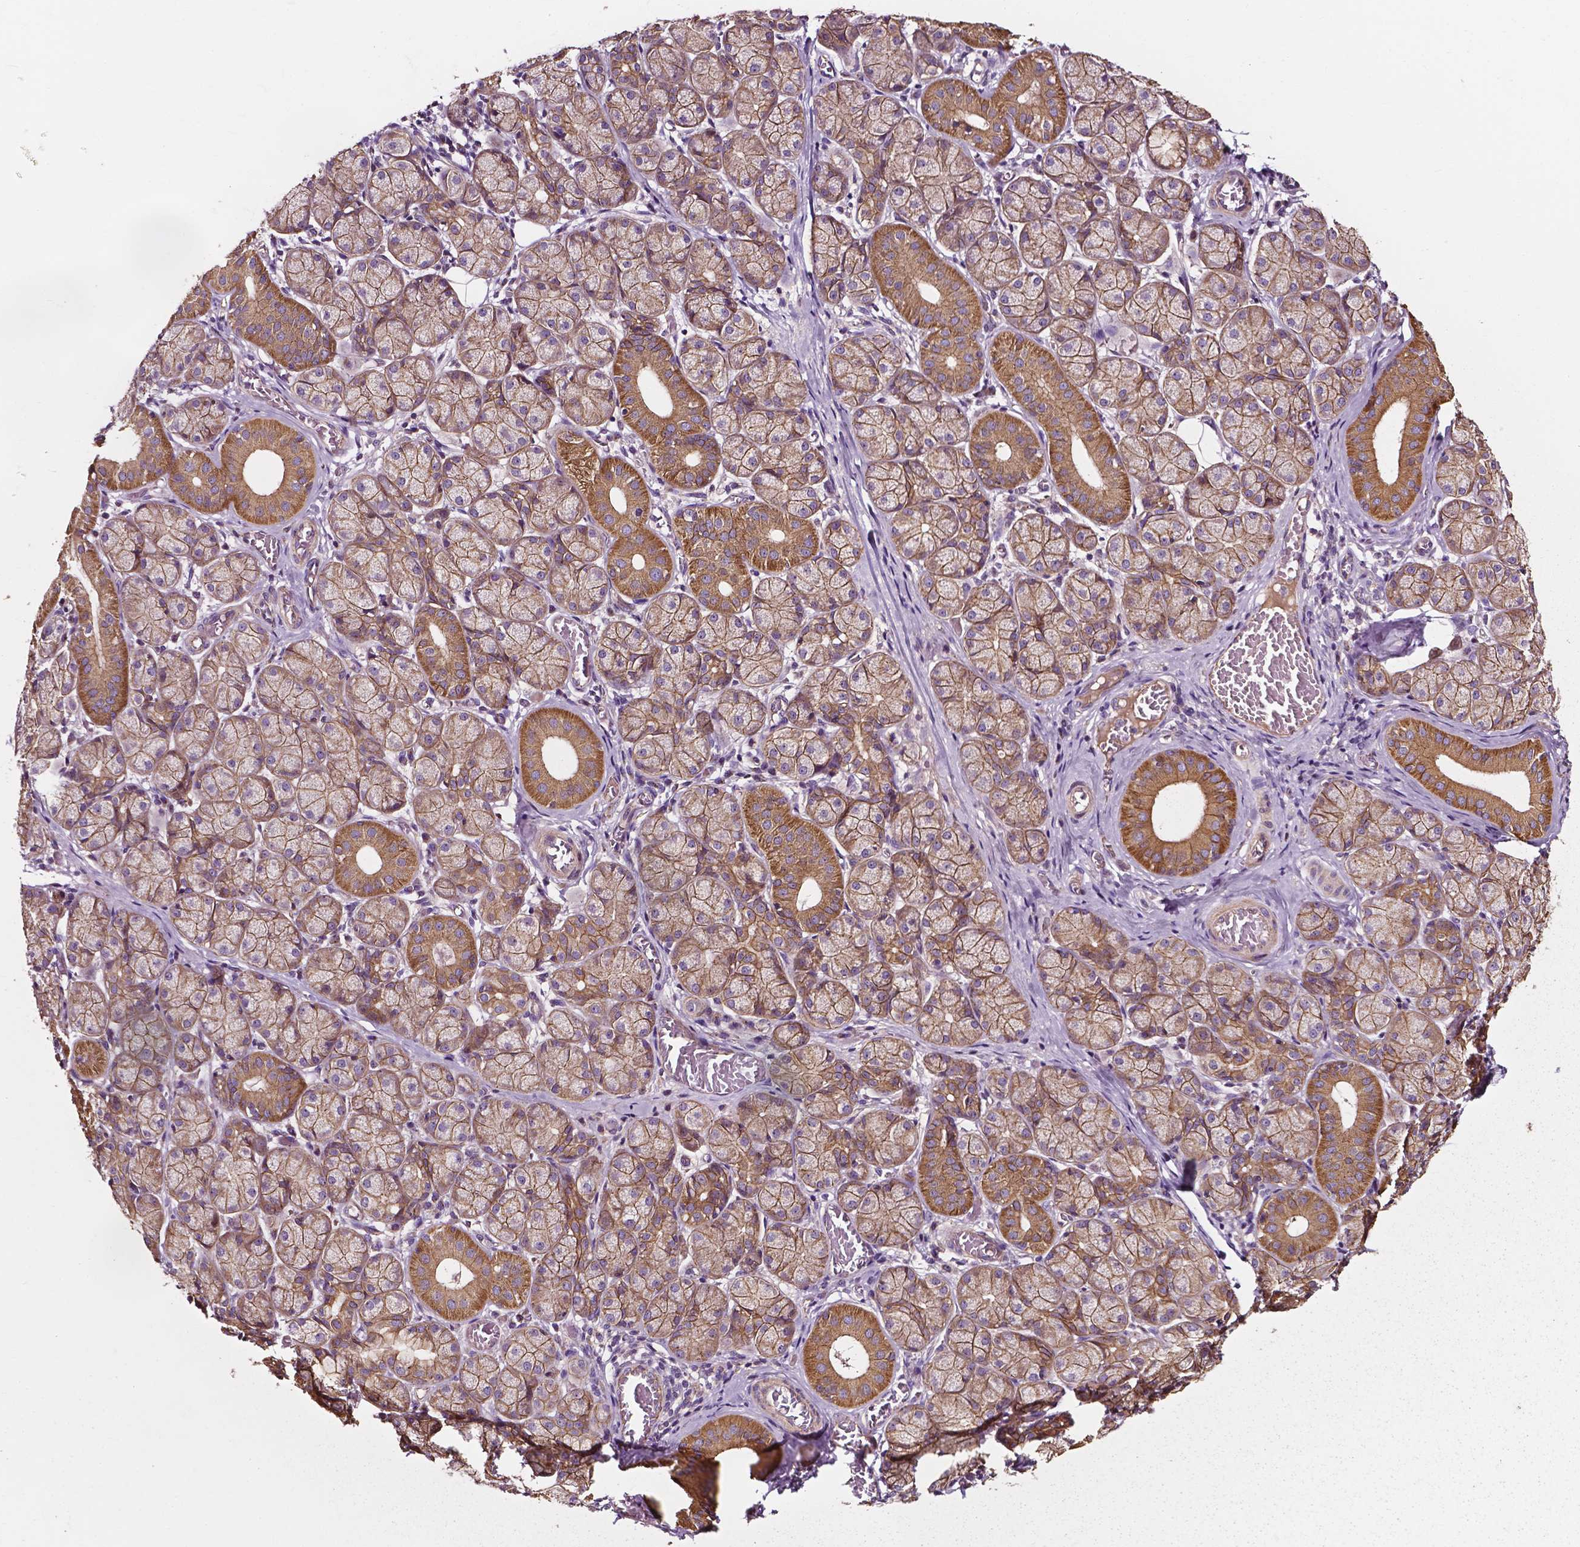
{"staining": {"intensity": "moderate", "quantity": ">75%", "location": "cytoplasmic/membranous"}, "tissue": "salivary gland", "cell_type": "Glandular cells", "image_type": "normal", "snomed": [{"axis": "morphology", "description": "Normal tissue, NOS"}, {"axis": "topography", "description": "Salivary gland"}, {"axis": "topography", "description": "Peripheral nerve tissue"}], "caption": "This is an image of immunohistochemistry (IHC) staining of unremarkable salivary gland, which shows moderate positivity in the cytoplasmic/membranous of glandular cells.", "gene": "ATG16L1", "patient": {"sex": "female", "age": 24}}